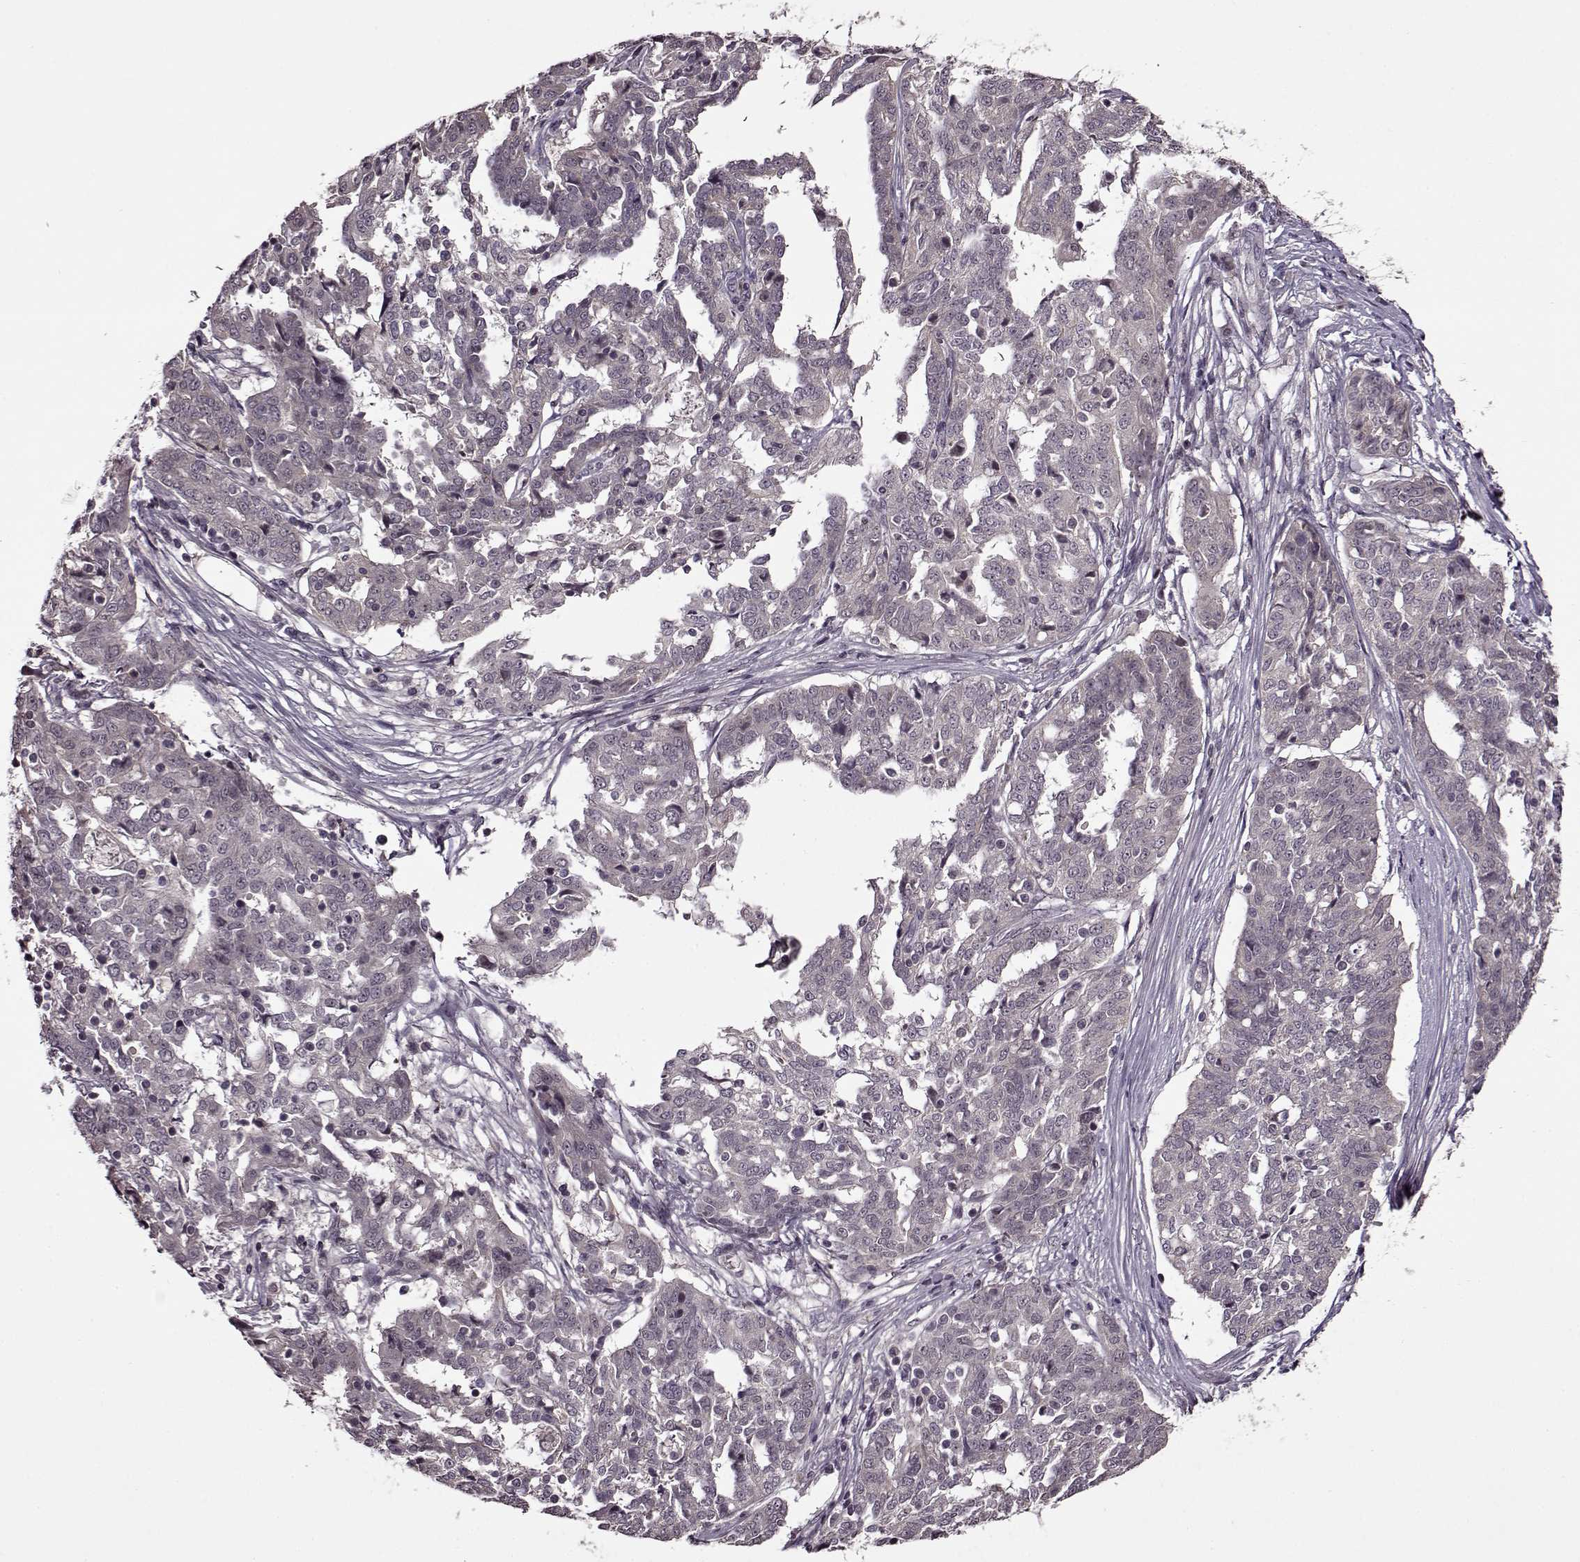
{"staining": {"intensity": "negative", "quantity": "none", "location": "none"}, "tissue": "ovarian cancer", "cell_type": "Tumor cells", "image_type": "cancer", "snomed": [{"axis": "morphology", "description": "Cystadenocarcinoma, serous, NOS"}, {"axis": "topography", "description": "Ovary"}], "caption": "IHC micrograph of human ovarian serous cystadenocarcinoma stained for a protein (brown), which demonstrates no expression in tumor cells.", "gene": "MAIP1", "patient": {"sex": "female", "age": 67}}